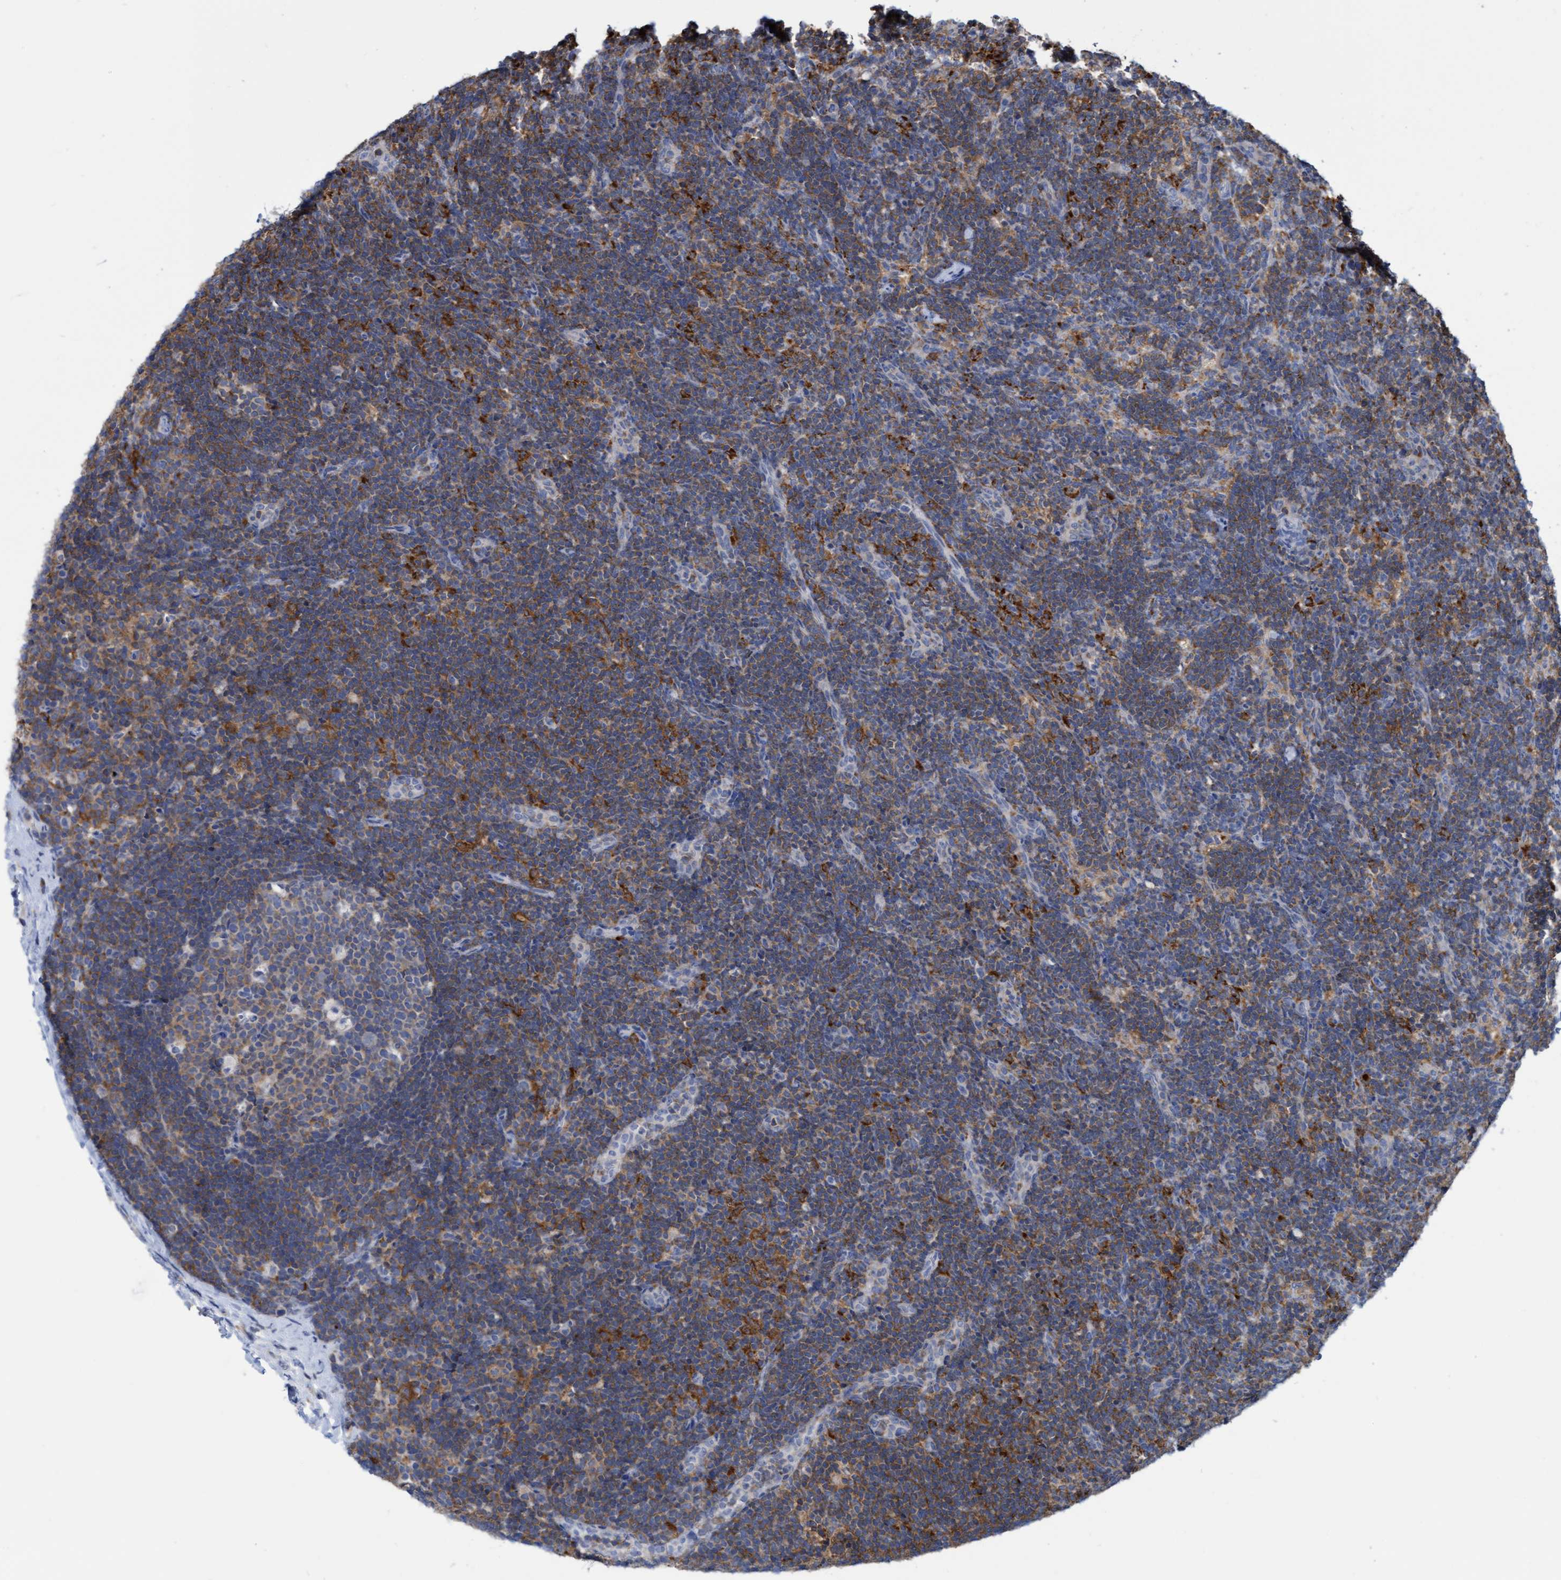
{"staining": {"intensity": "moderate", "quantity": ">75%", "location": "cytoplasmic/membranous"}, "tissue": "lymph node", "cell_type": "Germinal center cells", "image_type": "normal", "snomed": [{"axis": "morphology", "description": "Normal tissue, NOS"}, {"axis": "topography", "description": "Lymph node"}], "caption": "Immunohistochemistry image of normal lymph node stained for a protein (brown), which reveals medium levels of moderate cytoplasmic/membranous positivity in approximately >75% of germinal center cells.", "gene": "FNBP1", "patient": {"sex": "female", "age": 22}}